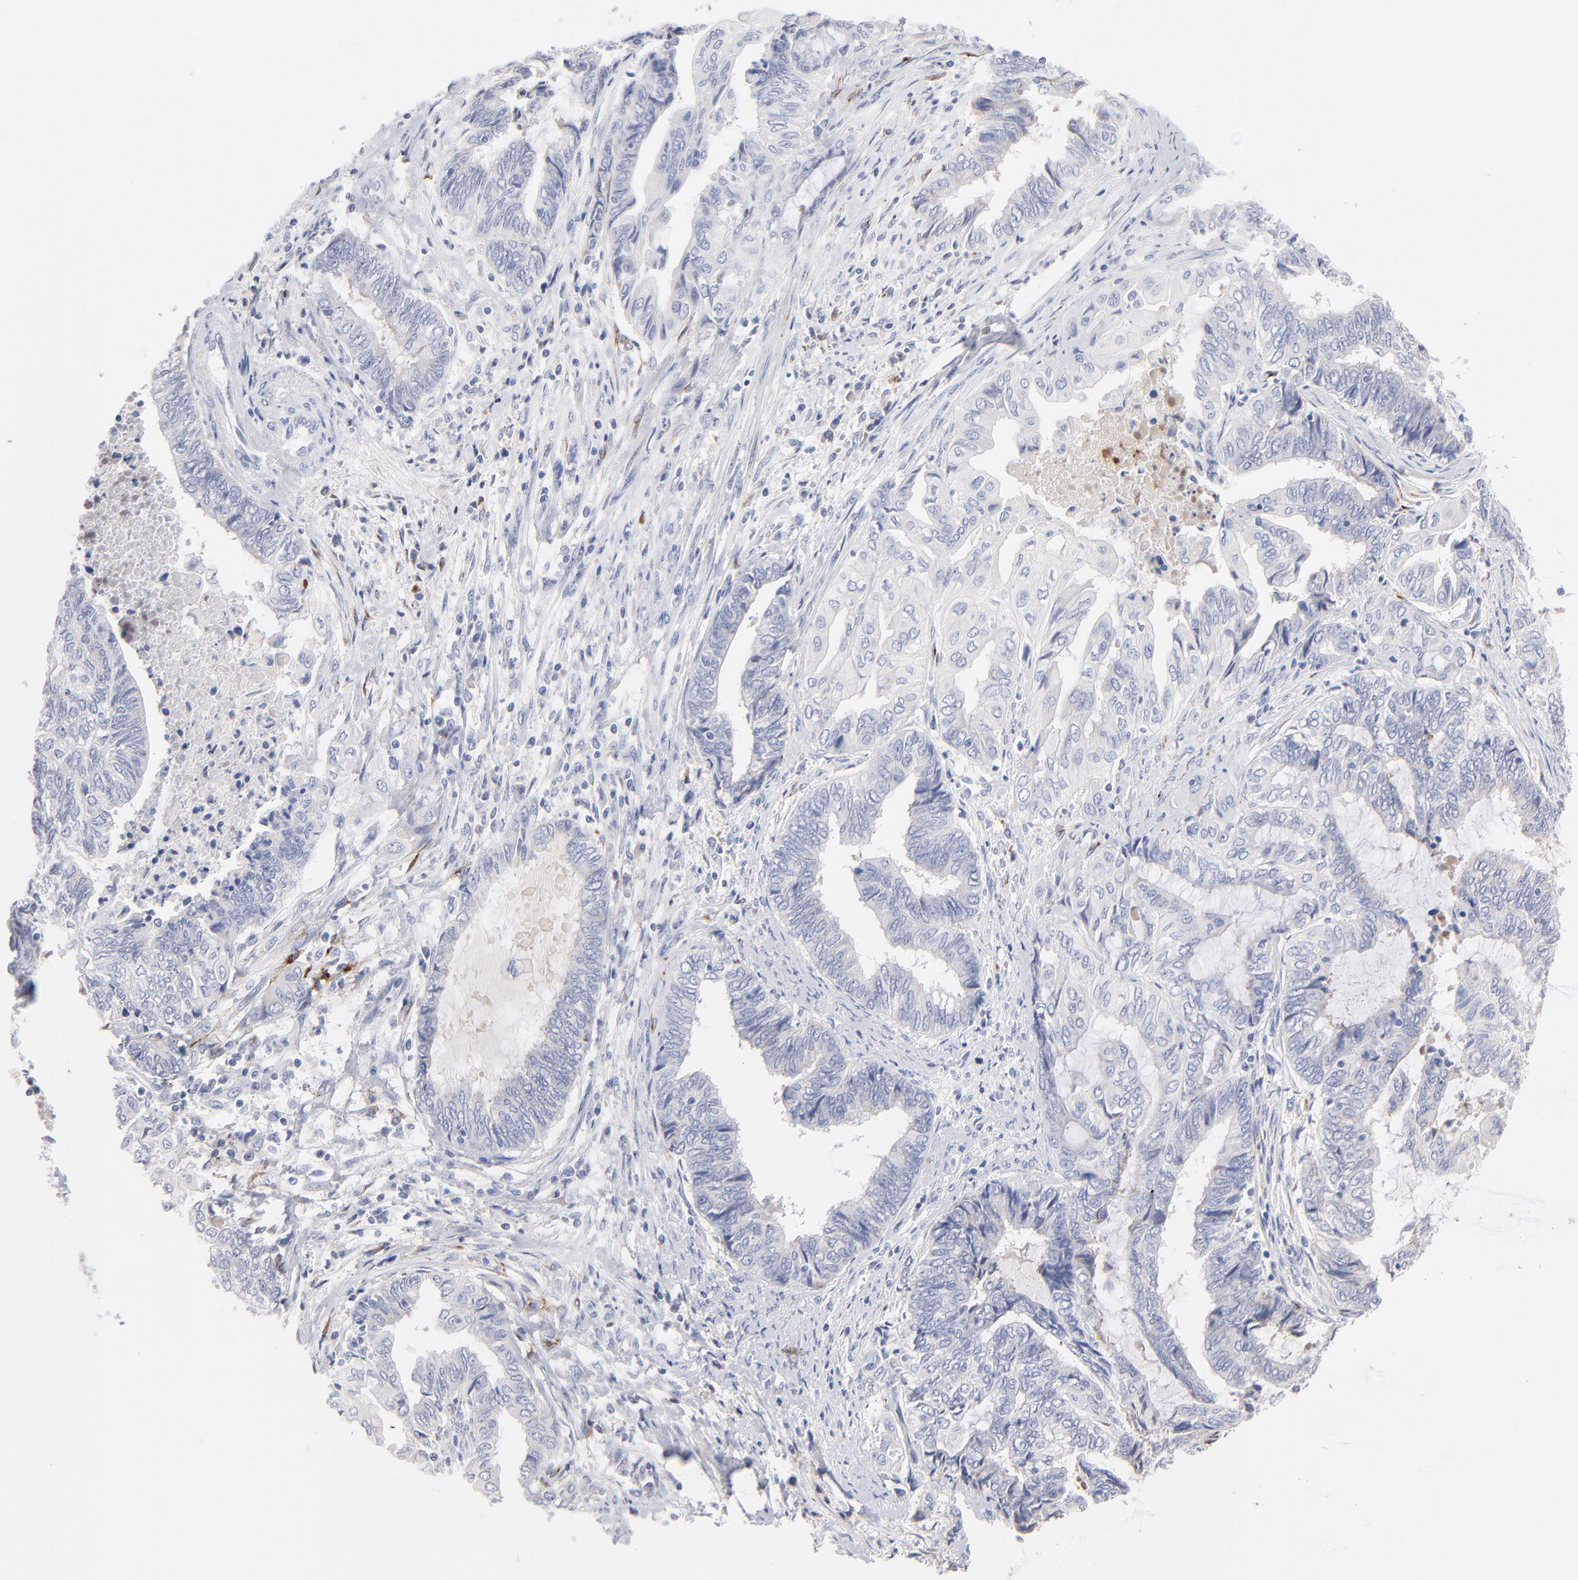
{"staining": {"intensity": "negative", "quantity": "none", "location": "none"}, "tissue": "endometrial cancer", "cell_type": "Tumor cells", "image_type": "cancer", "snomed": [{"axis": "morphology", "description": "Adenocarcinoma, NOS"}, {"axis": "topography", "description": "Uterus"}, {"axis": "topography", "description": "Endometrium"}], "caption": "This histopathology image is of endometrial adenocarcinoma stained with immunohistochemistry (IHC) to label a protein in brown with the nuclei are counter-stained blue. There is no expression in tumor cells.", "gene": "F12", "patient": {"sex": "female", "age": 70}}